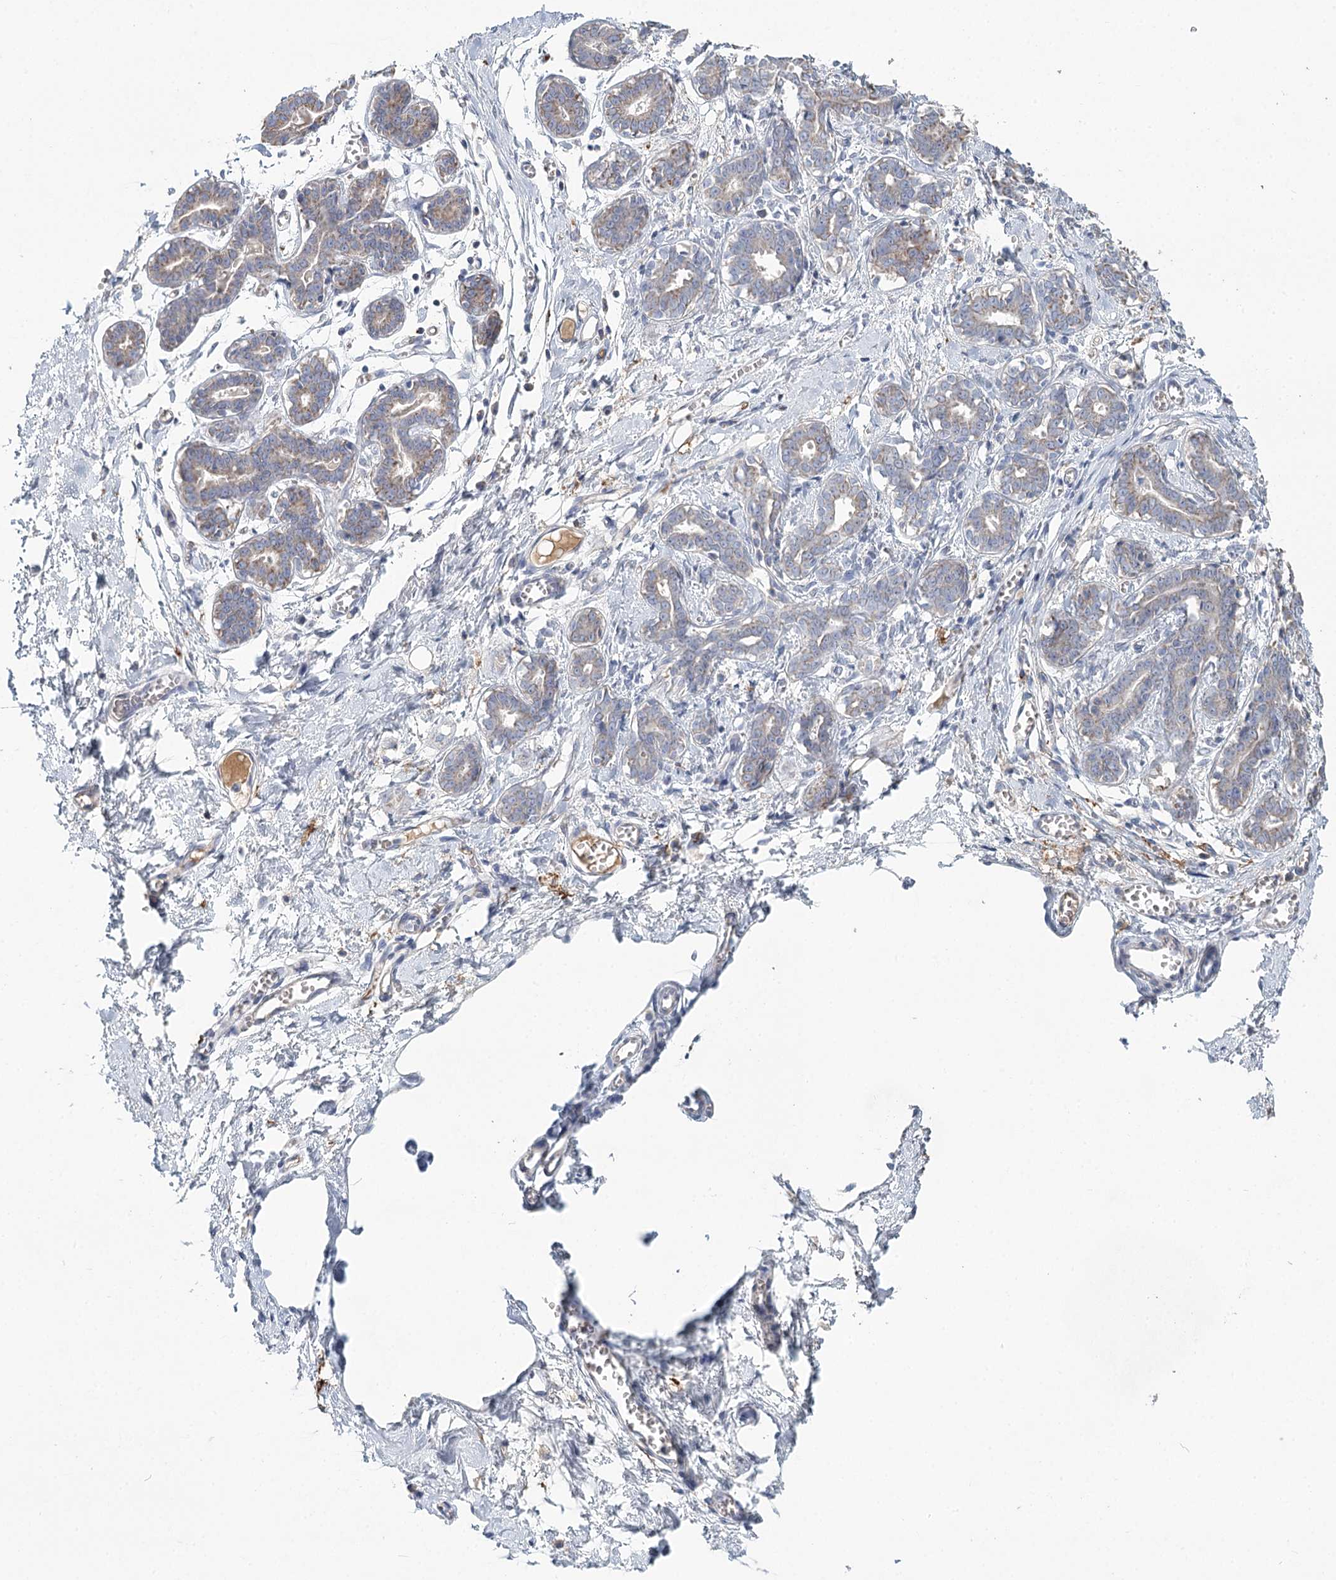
{"staining": {"intensity": "negative", "quantity": "none", "location": "none"}, "tissue": "breast", "cell_type": "Adipocytes", "image_type": "normal", "snomed": [{"axis": "morphology", "description": "Normal tissue, NOS"}, {"axis": "topography", "description": "Breast"}], "caption": "An immunohistochemistry (IHC) image of normal breast is shown. There is no staining in adipocytes of breast.", "gene": "ARHGAP44", "patient": {"sex": "female", "age": 27}}